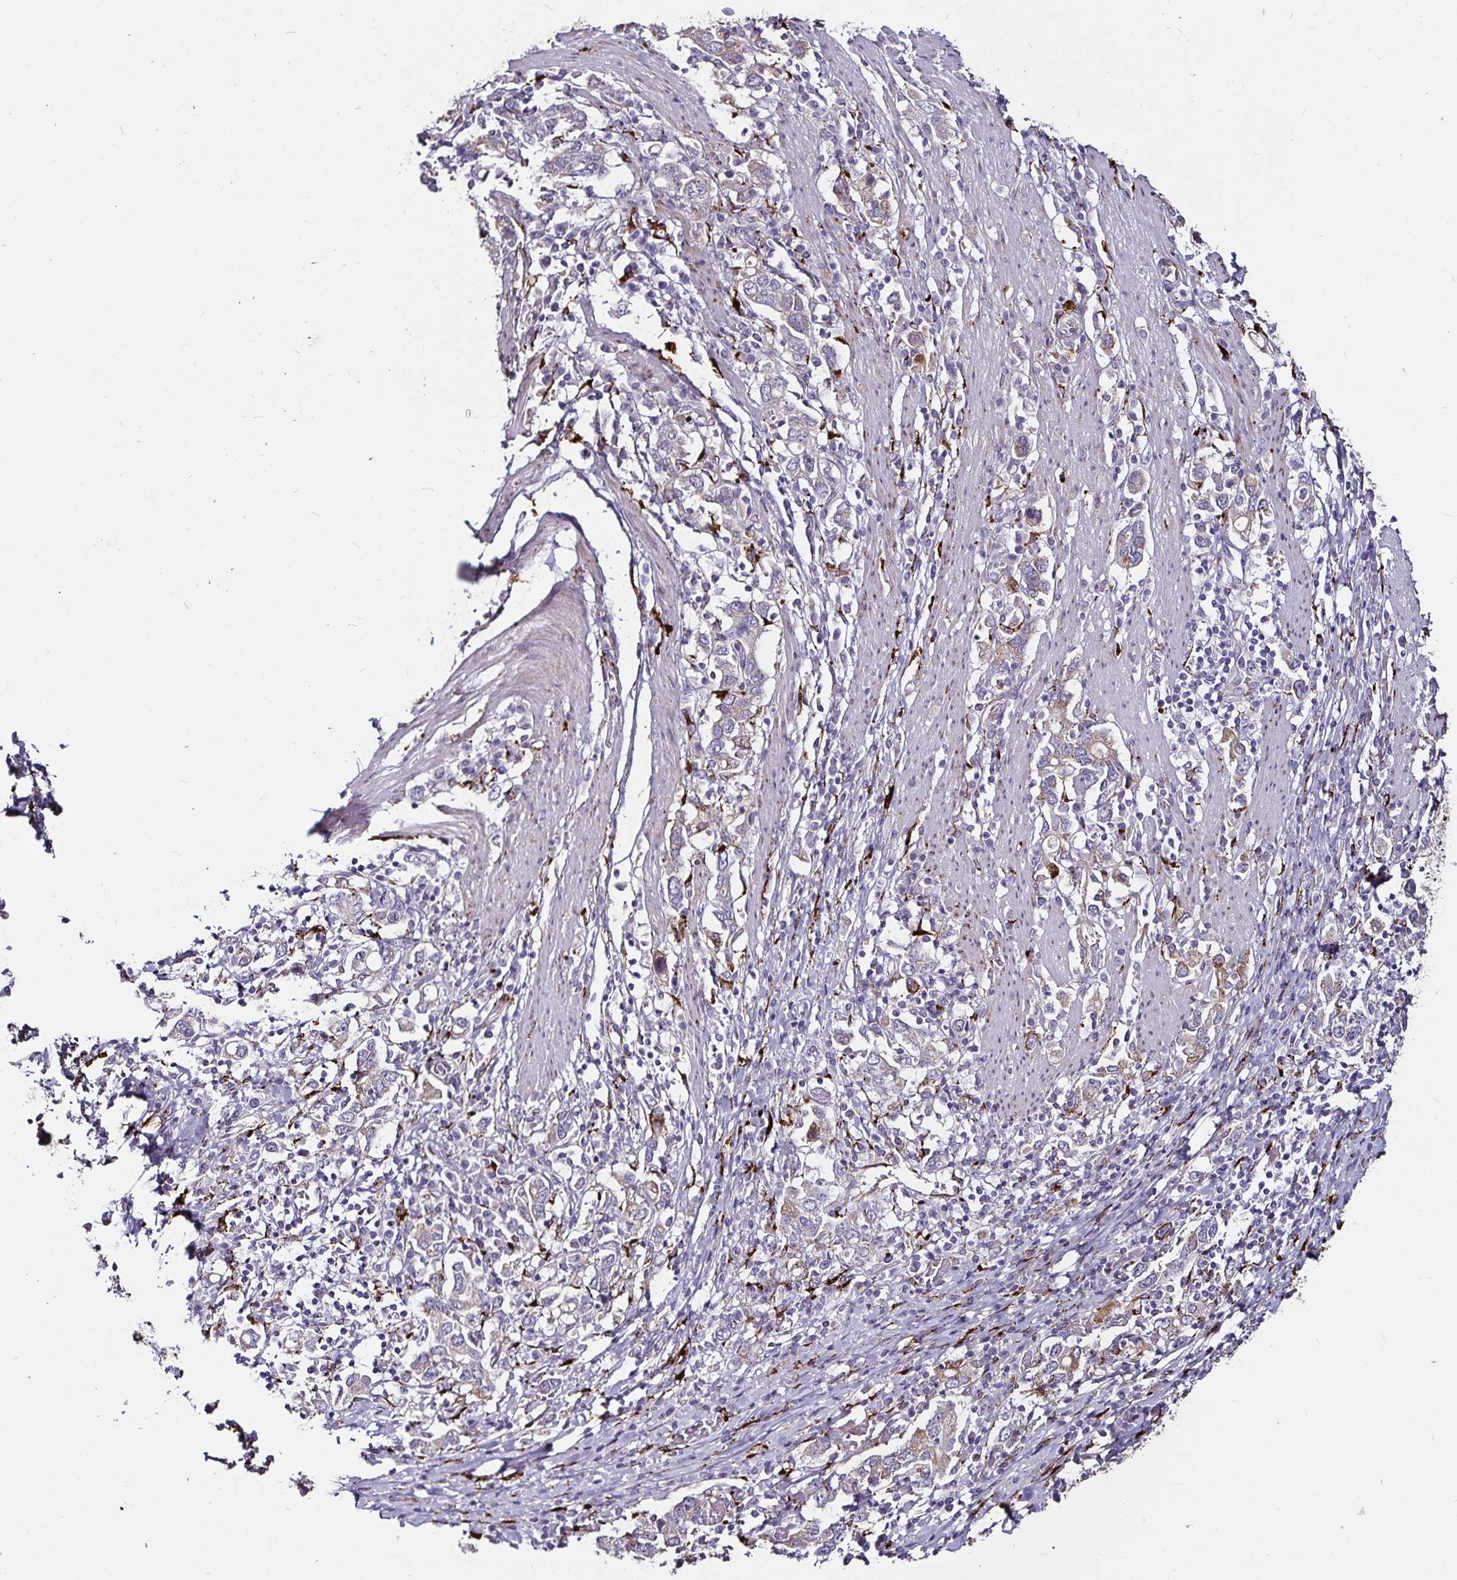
{"staining": {"intensity": "moderate", "quantity": "25%-75%", "location": "cytoplasmic/membranous"}, "tissue": "stomach cancer", "cell_type": "Tumor cells", "image_type": "cancer", "snomed": [{"axis": "morphology", "description": "Adenocarcinoma, NOS"}, {"axis": "topography", "description": "Stomach, upper"}, {"axis": "topography", "description": "Stomach"}], "caption": "Adenocarcinoma (stomach) stained with immunohistochemistry shows moderate cytoplasmic/membranous staining in approximately 25%-75% of tumor cells.", "gene": "P4HA2", "patient": {"sex": "male", "age": 62}}